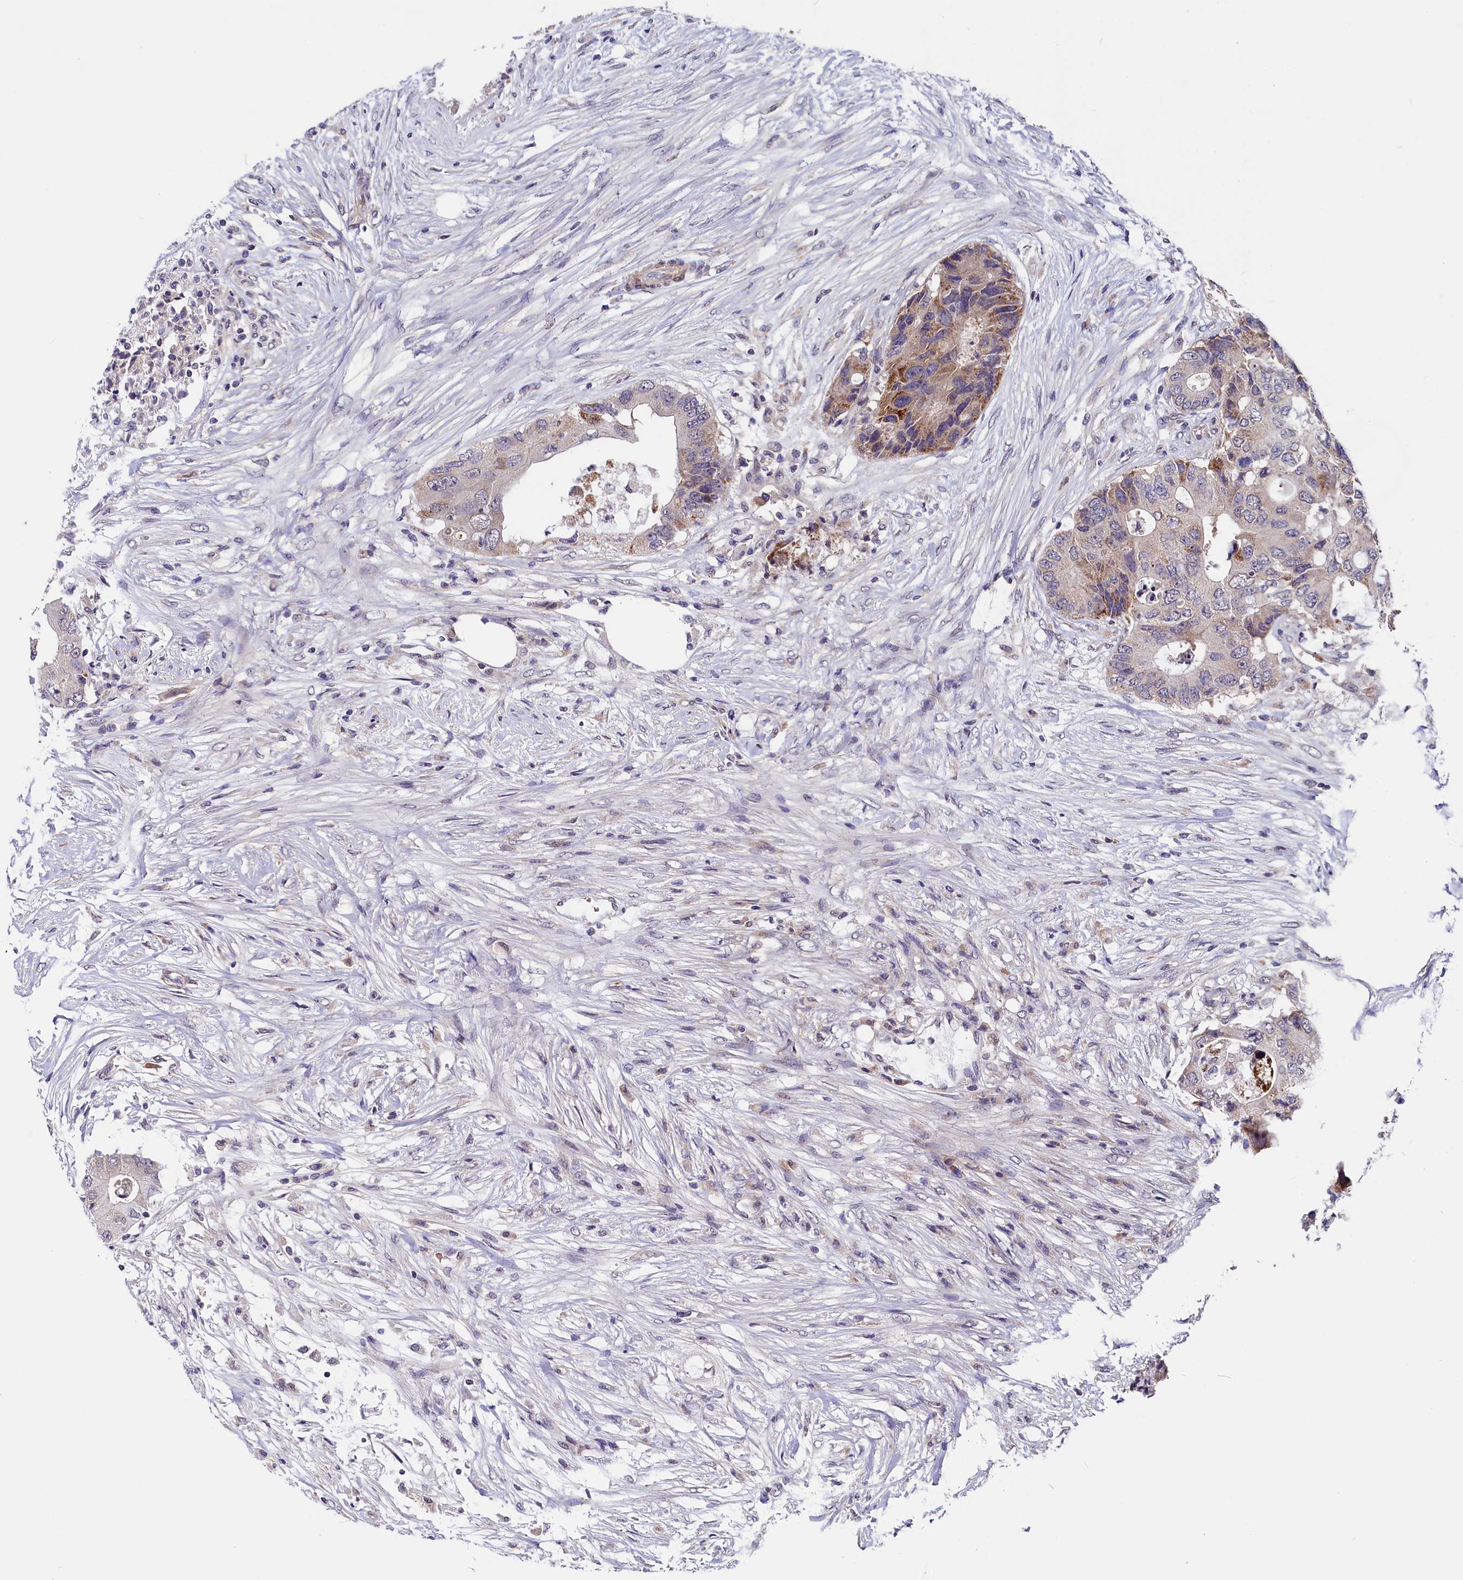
{"staining": {"intensity": "moderate", "quantity": "<25%", "location": "cytoplasmic/membranous"}, "tissue": "colorectal cancer", "cell_type": "Tumor cells", "image_type": "cancer", "snomed": [{"axis": "morphology", "description": "Adenocarcinoma, NOS"}, {"axis": "topography", "description": "Colon"}], "caption": "Human colorectal adenocarcinoma stained for a protein (brown) displays moderate cytoplasmic/membranous positive staining in about <25% of tumor cells.", "gene": "SLC39A6", "patient": {"sex": "male", "age": 71}}